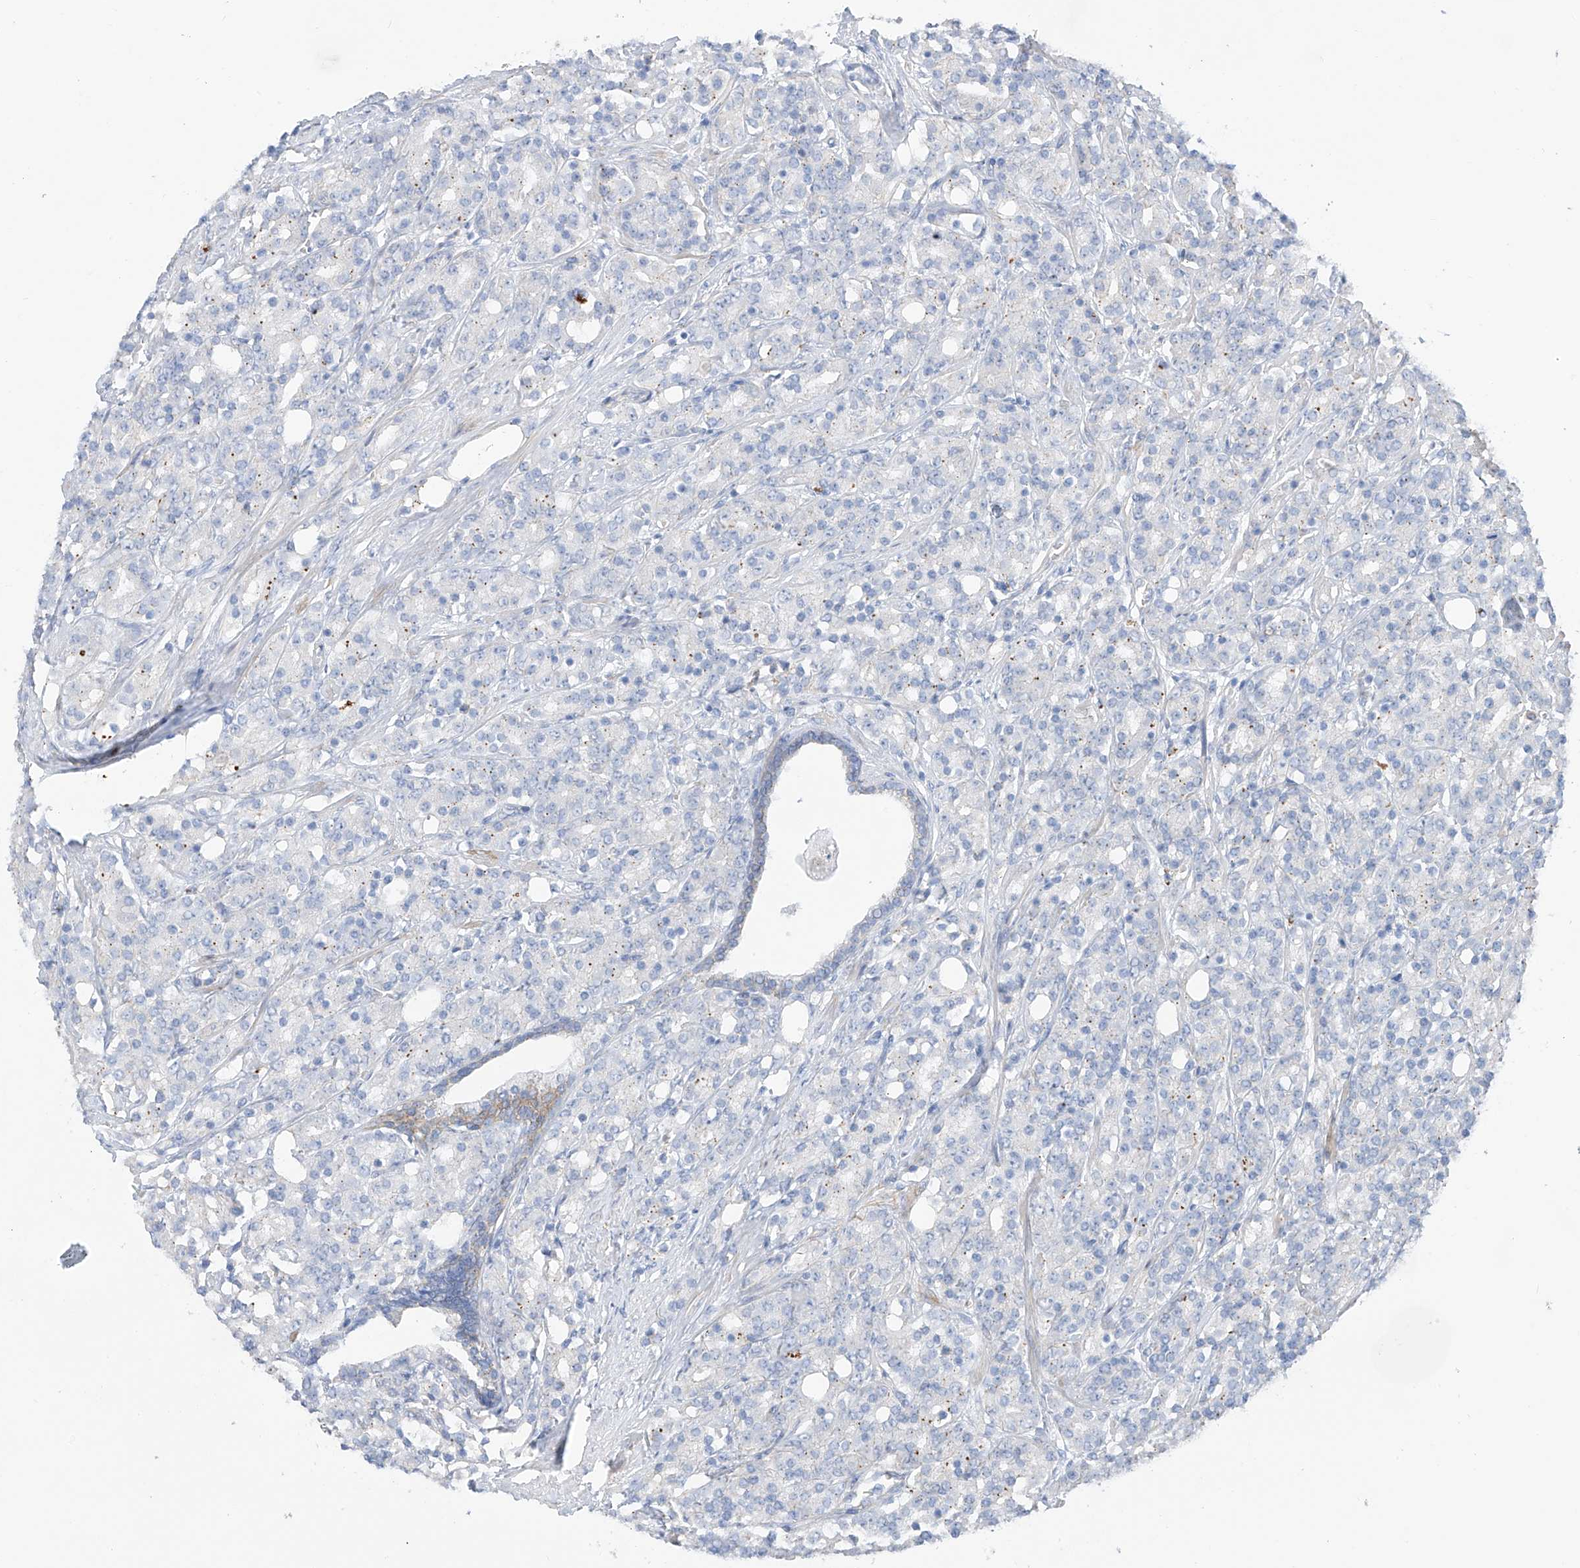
{"staining": {"intensity": "negative", "quantity": "none", "location": "none"}, "tissue": "prostate cancer", "cell_type": "Tumor cells", "image_type": "cancer", "snomed": [{"axis": "morphology", "description": "Adenocarcinoma, High grade"}, {"axis": "topography", "description": "Prostate"}], "caption": "An immunohistochemistry photomicrograph of prostate high-grade adenocarcinoma is shown. There is no staining in tumor cells of prostate high-grade adenocarcinoma. Nuclei are stained in blue.", "gene": "ITGA9", "patient": {"sex": "male", "age": 62}}